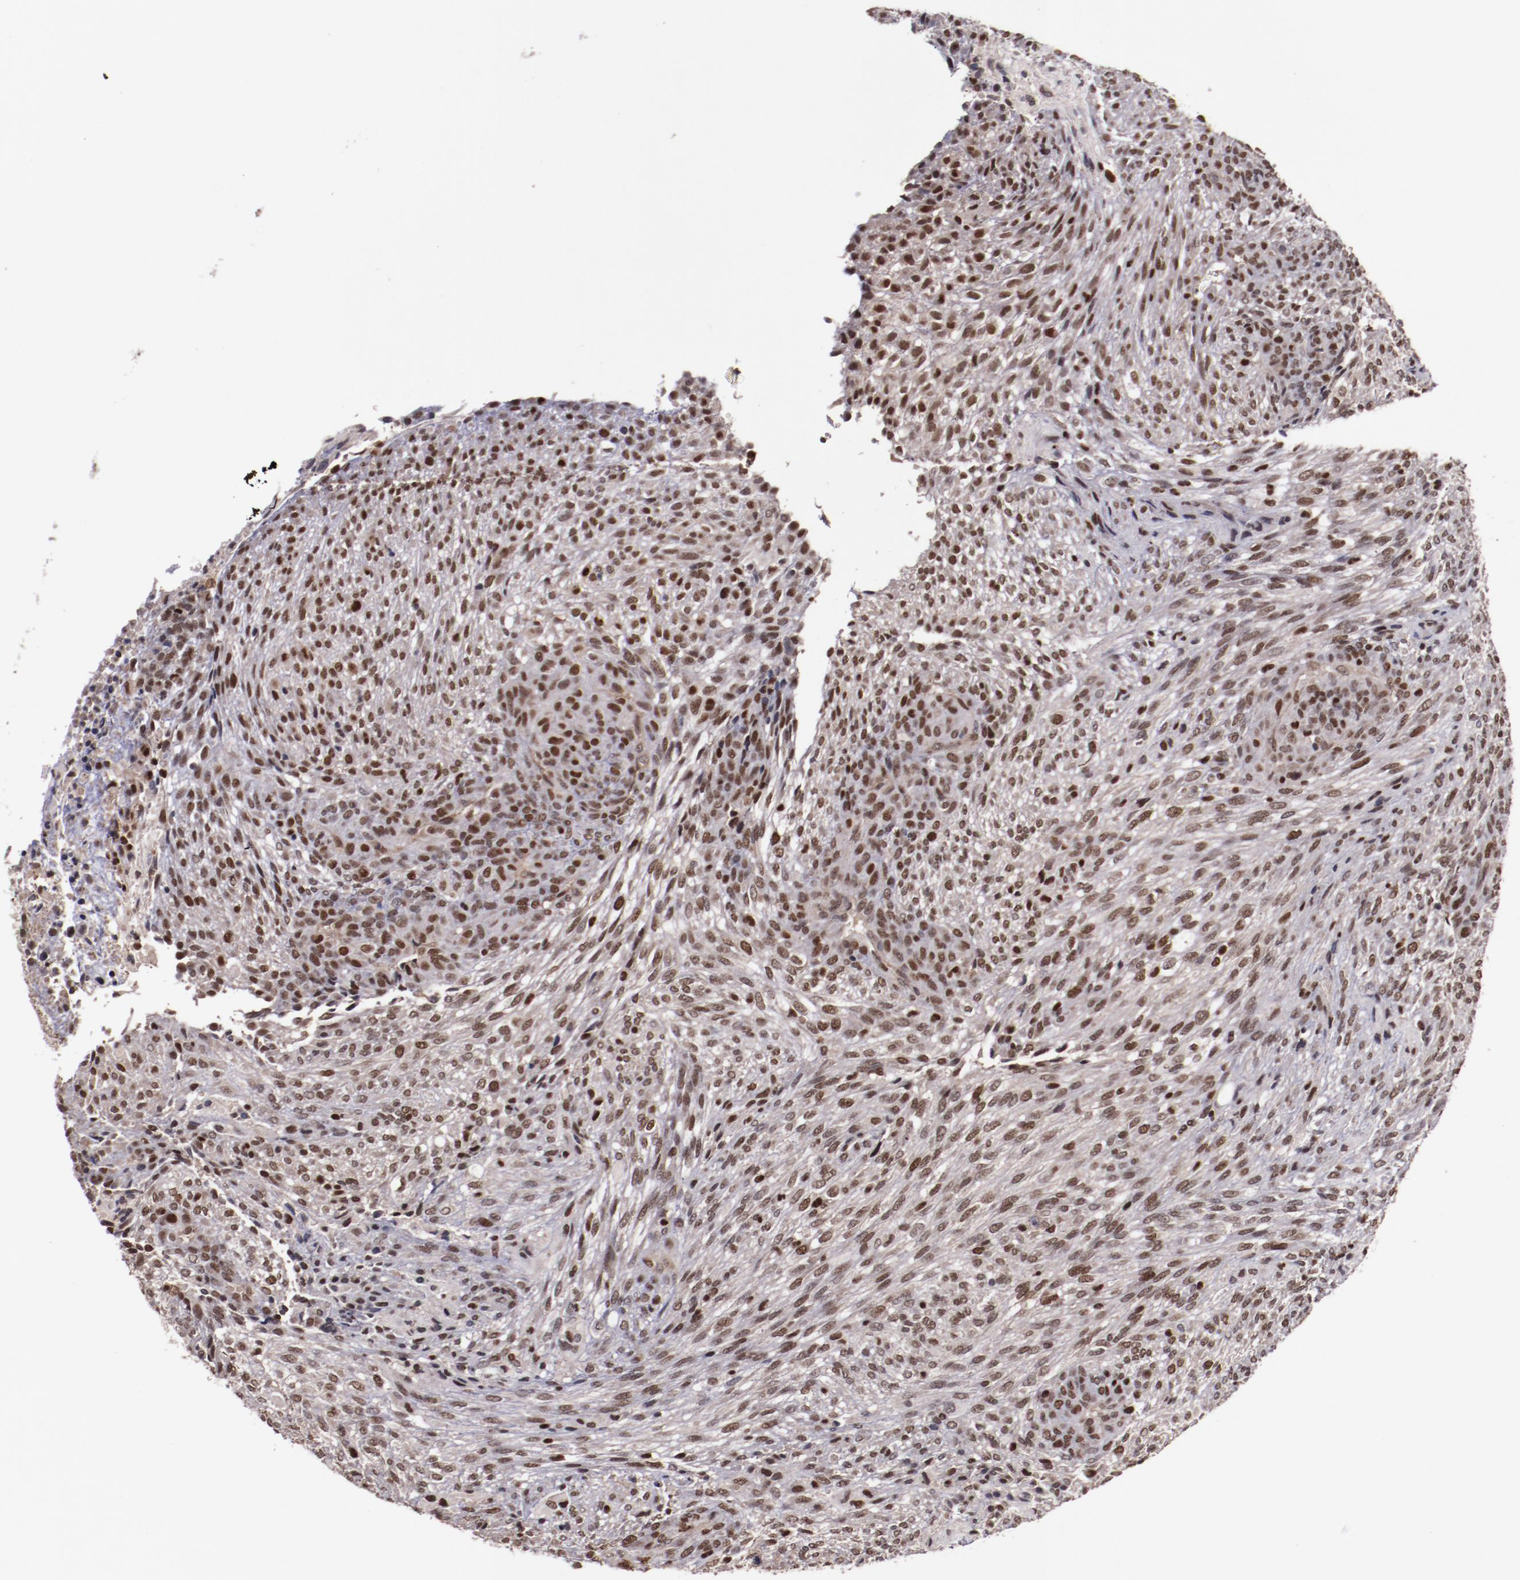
{"staining": {"intensity": "strong", "quantity": ">75%", "location": "nuclear"}, "tissue": "glioma", "cell_type": "Tumor cells", "image_type": "cancer", "snomed": [{"axis": "morphology", "description": "Glioma, malignant, High grade"}, {"axis": "topography", "description": "Cerebral cortex"}], "caption": "IHC (DAB (3,3'-diaminobenzidine)) staining of human glioma reveals strong nuclear protein staining in approximately >75% of tumor cells.", "gene": "CHEK2", "patient": {"sex": "female", "age": 55}}